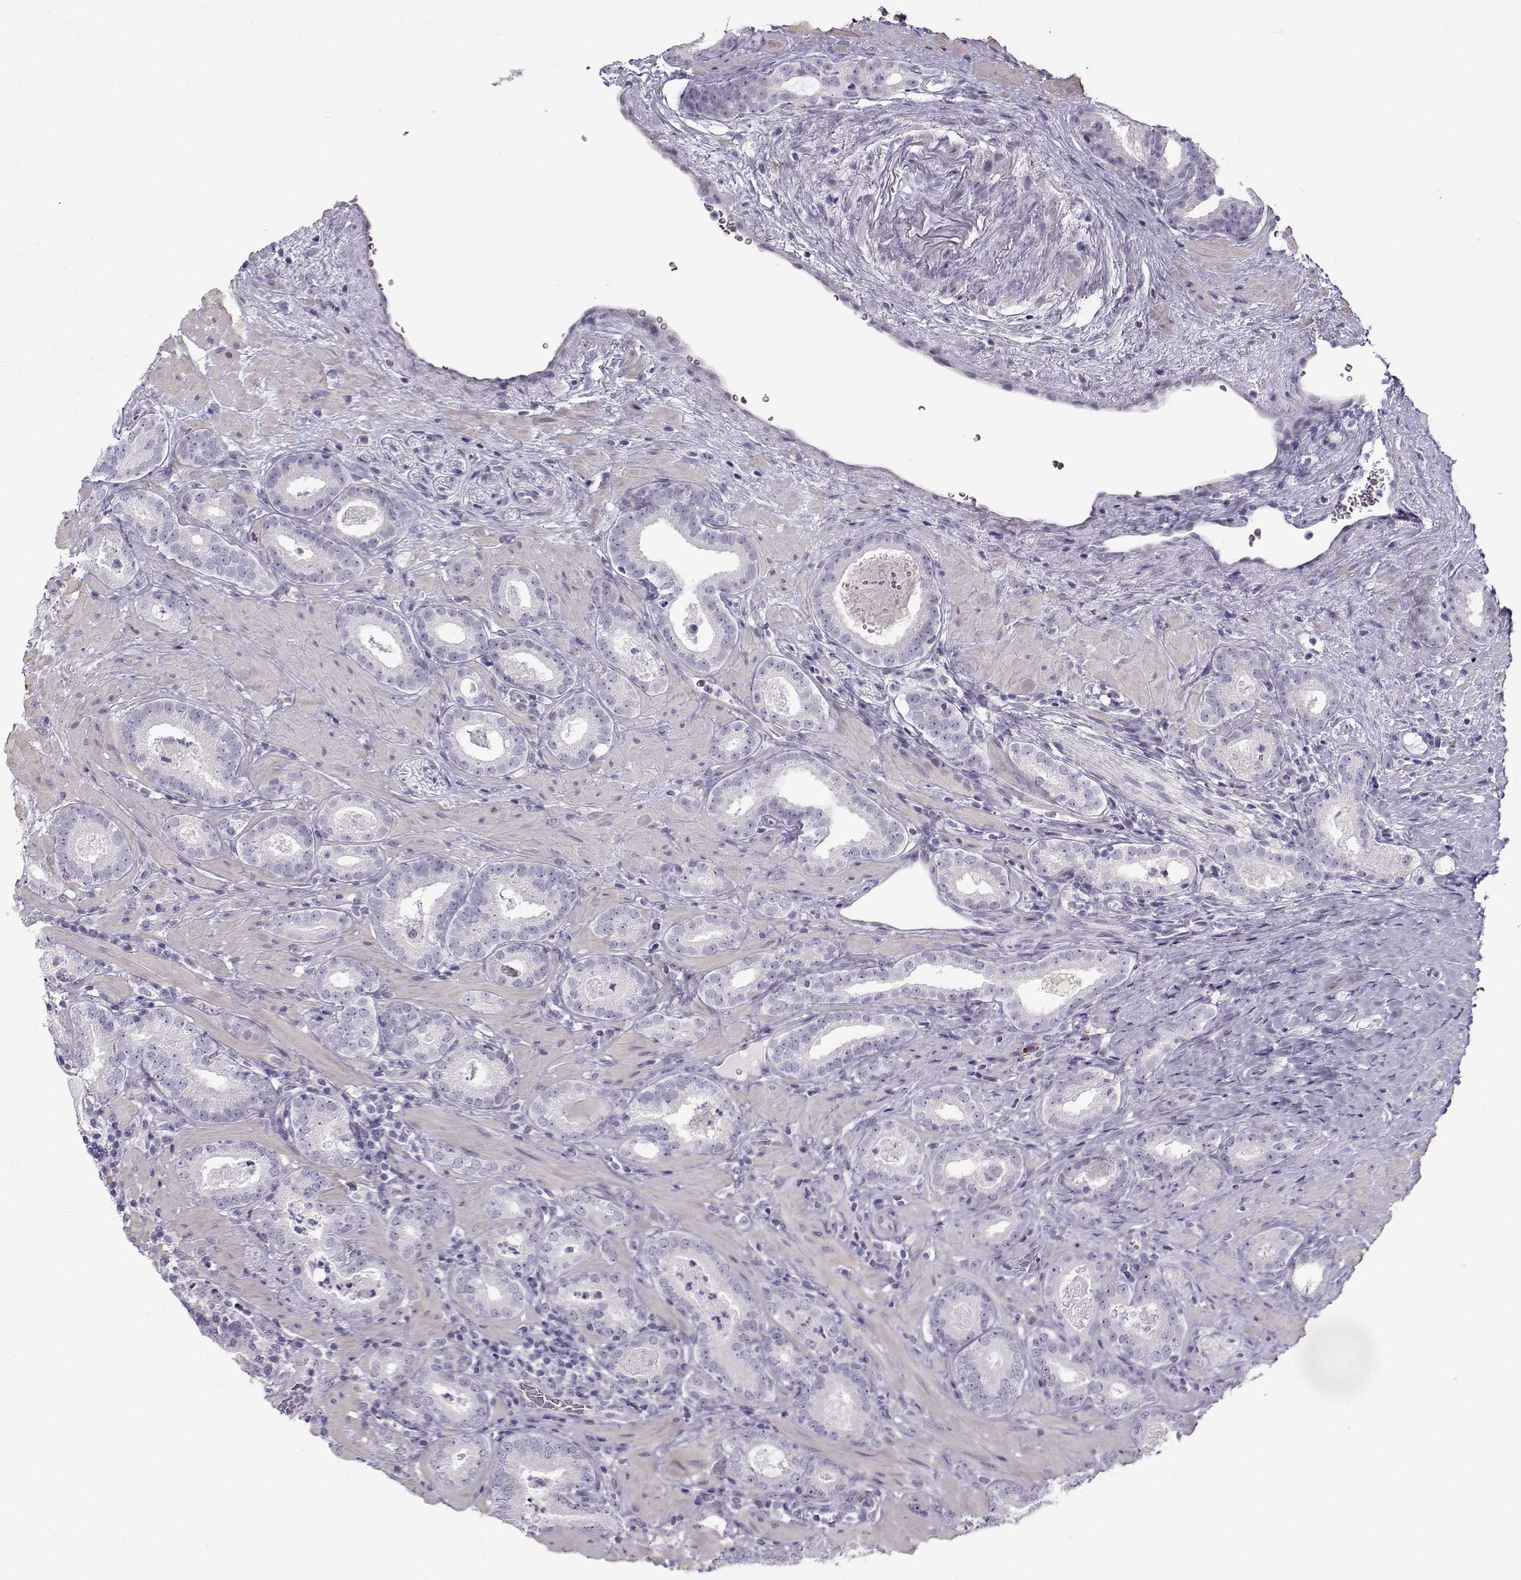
{"staining": {"intensity": "negative", "quantity": "none", "location": "none"}, "tissue": "prostate cancer", "cell_type": "Tumor cells", "image_type": "cancer", "snomed": [{"axis": "morphology", "description": "Adenocarcinoma, Low grade"}, {"axis": "topography", "description": "Prostate"}], "caption": "Prostate cancer (adenocarcinoma (low-grade)) stained for a protein using IHC exhibits no staining tumor cells.", "gene": "TEX55", "patient": {"sex": "male", "age": 60}}